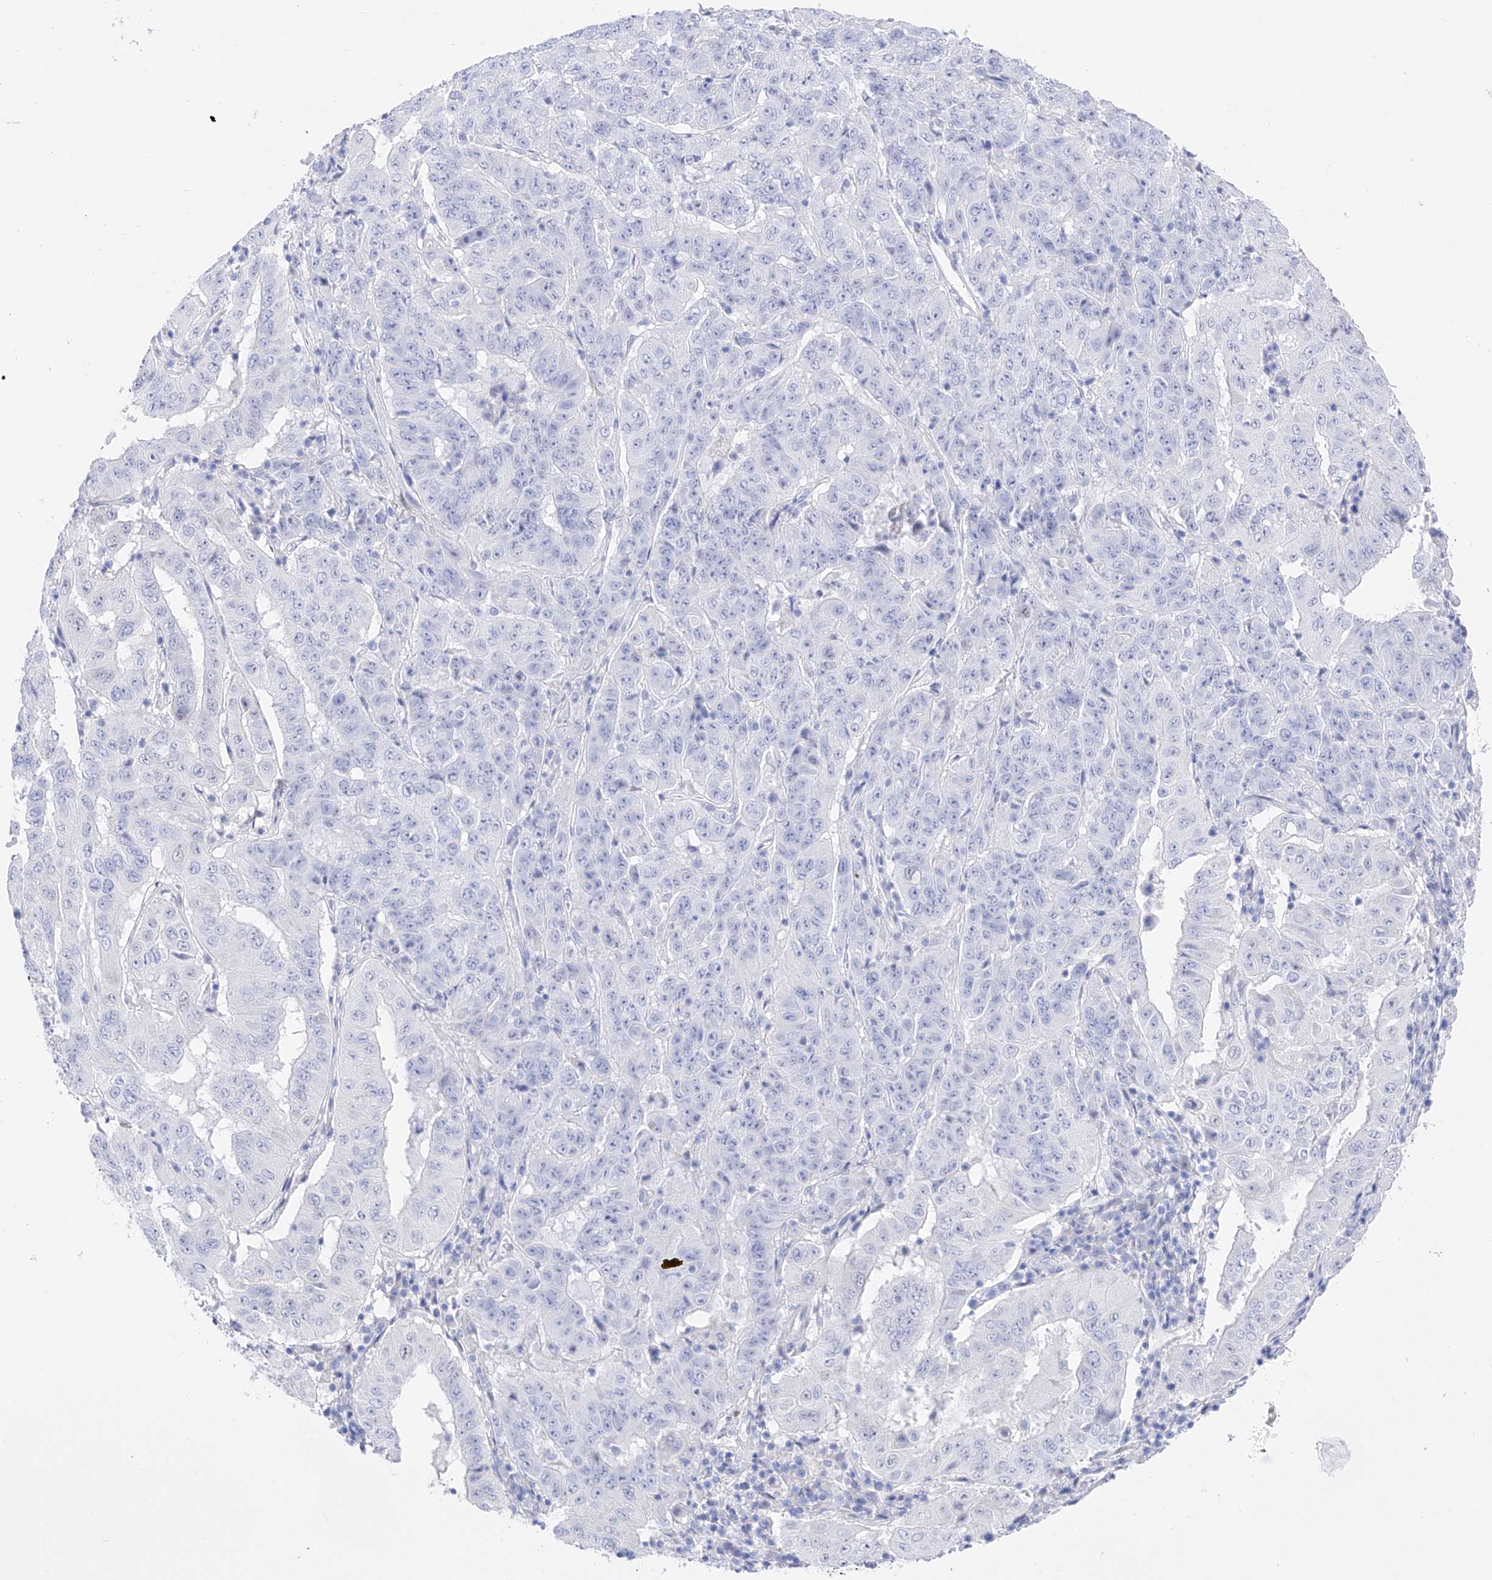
{"staining": {"intensity": "negative", "quantity": "none", "location": "none"}, "tissue": "pancreatic cancer", "cell_type": "Tumor cells", "image_type": "cancer", "snomed": [{"axis": "morphology", "description": "Adenocarcinoma, NOS"}, {"axis": "topography", "description": "Pancreas"}], "caption": "High power microscopy photomicrograph of an IHC histopathology image of pancreatic cancer, revealing no significant positivity in tumor cells. The staining was performed using DAB (3,3'-diaminobenzidine) to visualize the protein expression in brown, while the nuclei were stained in blue with hematoxylin (Magnification: 20x).", "gene": "TRPC7", "patient": {"sex": "male", "age": 63}}